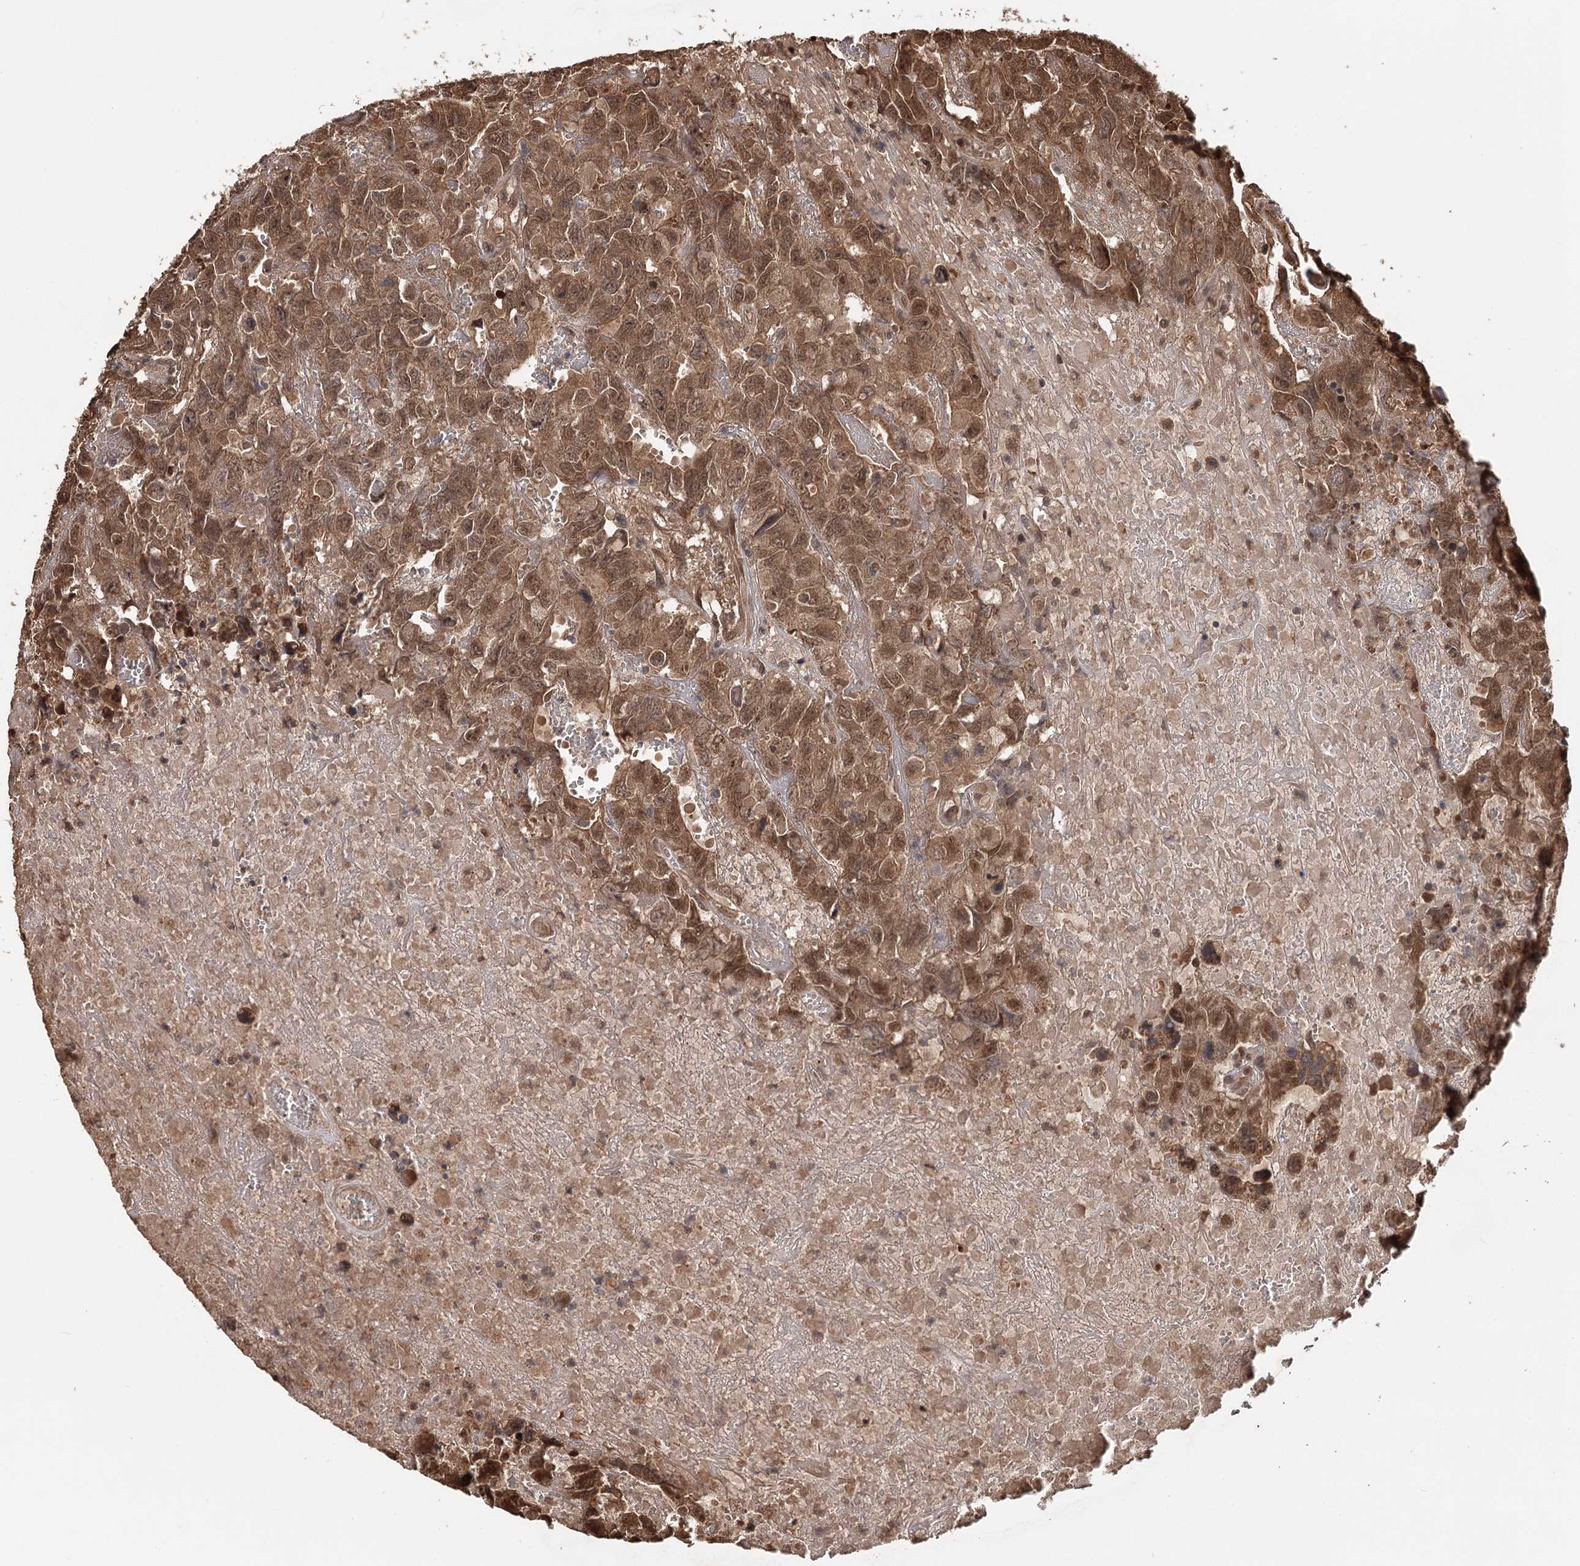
{"staining": {"intensity": "moderate", "quantity": ">75%", "location": "cytoplasmic/membranous,nuclear"}, "tissue": "testis cancer", "cell_type": "Tumor cells", "image_type": "cancer", "snomed": [{"axis": "morphology", "description": "Carcinoma, Embryonal, NOS"}, {"axis": "topography", "description": "Testis"}], "caption": "Testis cancer (embryonal carcinoma) stained with a protein marker shows moderate staining in tumor cells.", "gene": "N6AMT1", "patient": {"sex": "male", "age": 45}}